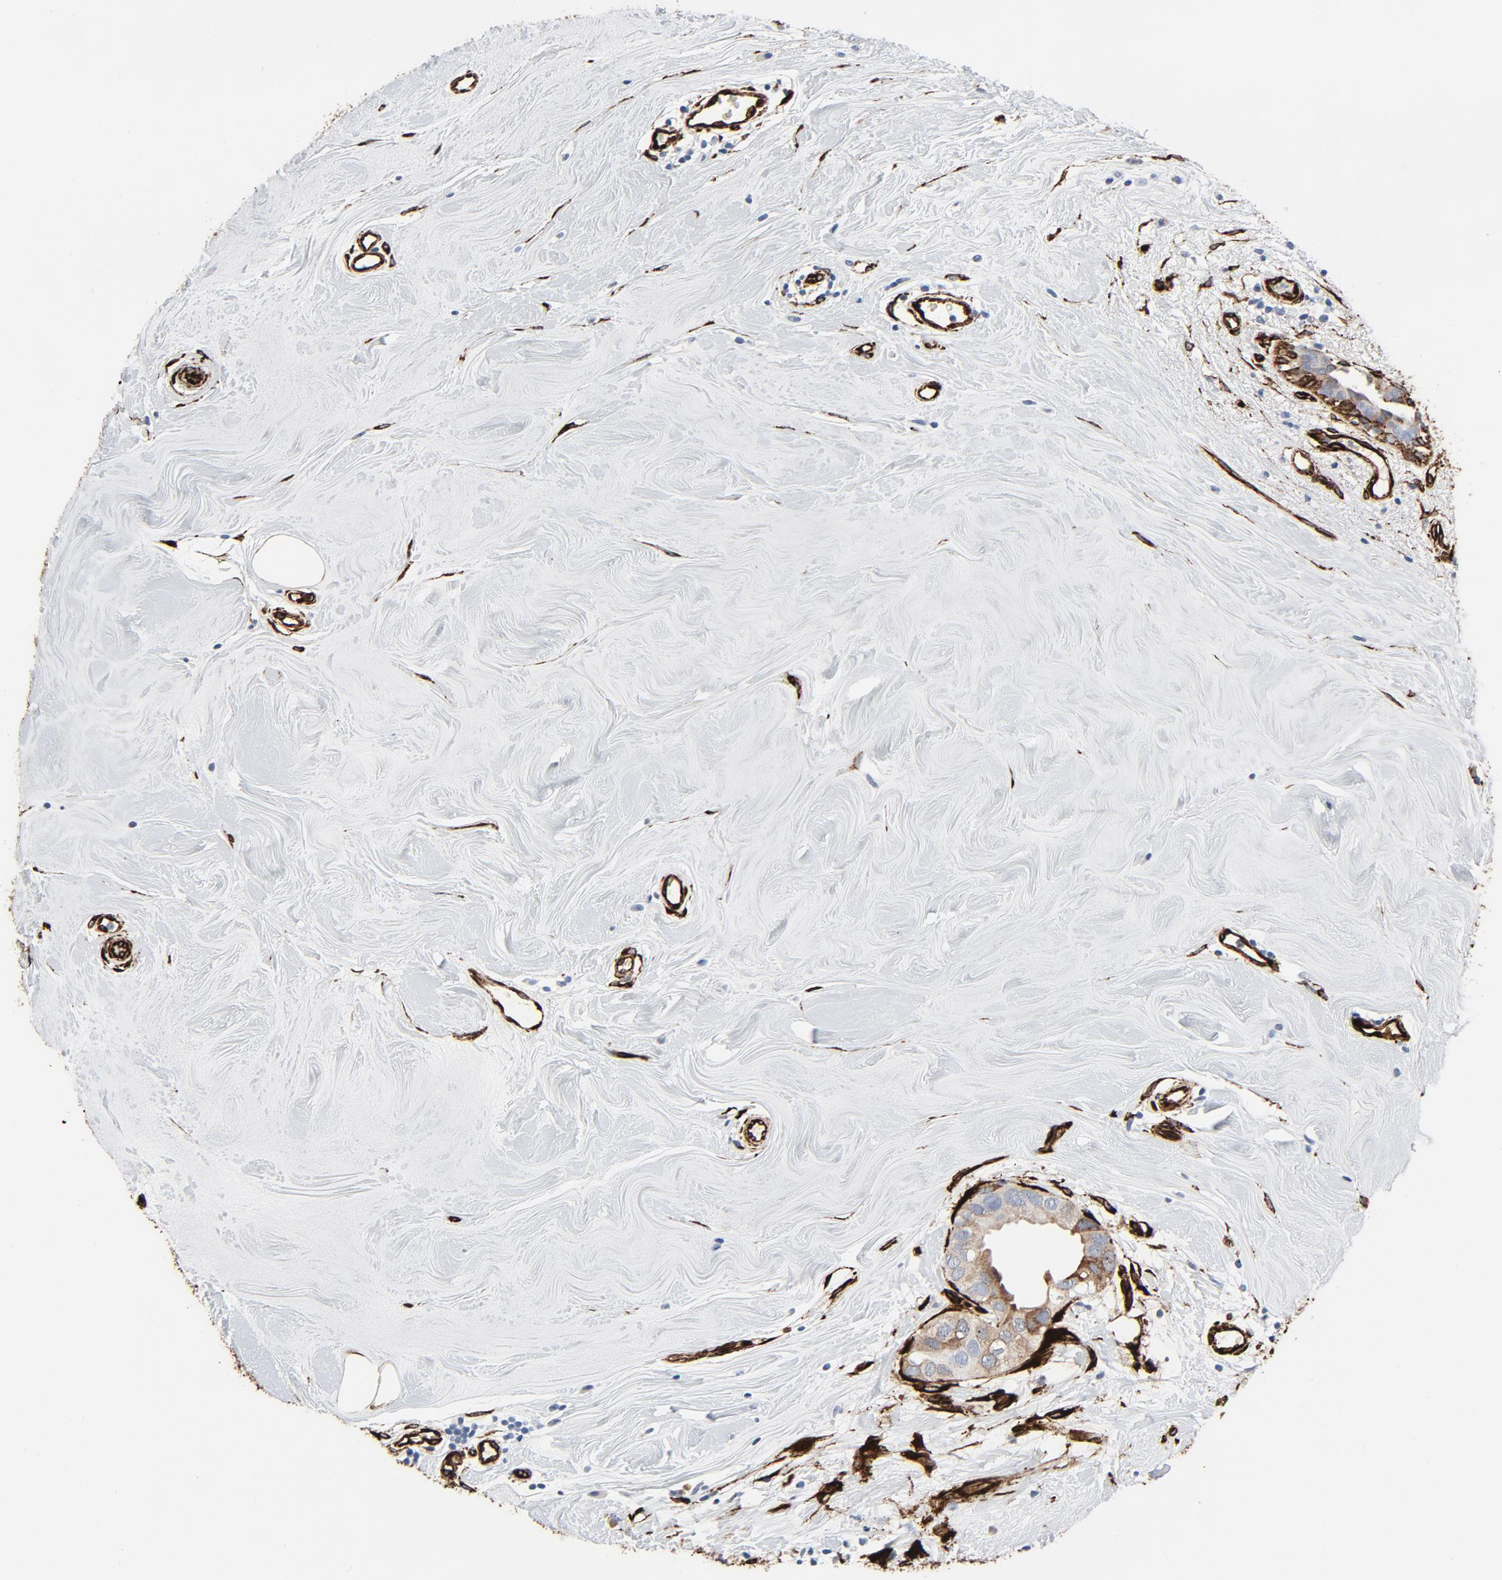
{"staining": {"intensity": "negative", "quantity": "none", "location": "none"}, "tissue": "breast cancer", "cell_type": "Tumor cells", "image_type": "cancer", "snomed": [{"axis": "morphology", "description": "Duct carcinoma"}, {"axis": "topography", "description": "Breast"}], "caption": "Immunohistochemical staining of human breast cancer demonstrates no significant positivity in tumor cells.", "gene": "SERPINH1", "patient": {"sex": "female", "age": 40}}